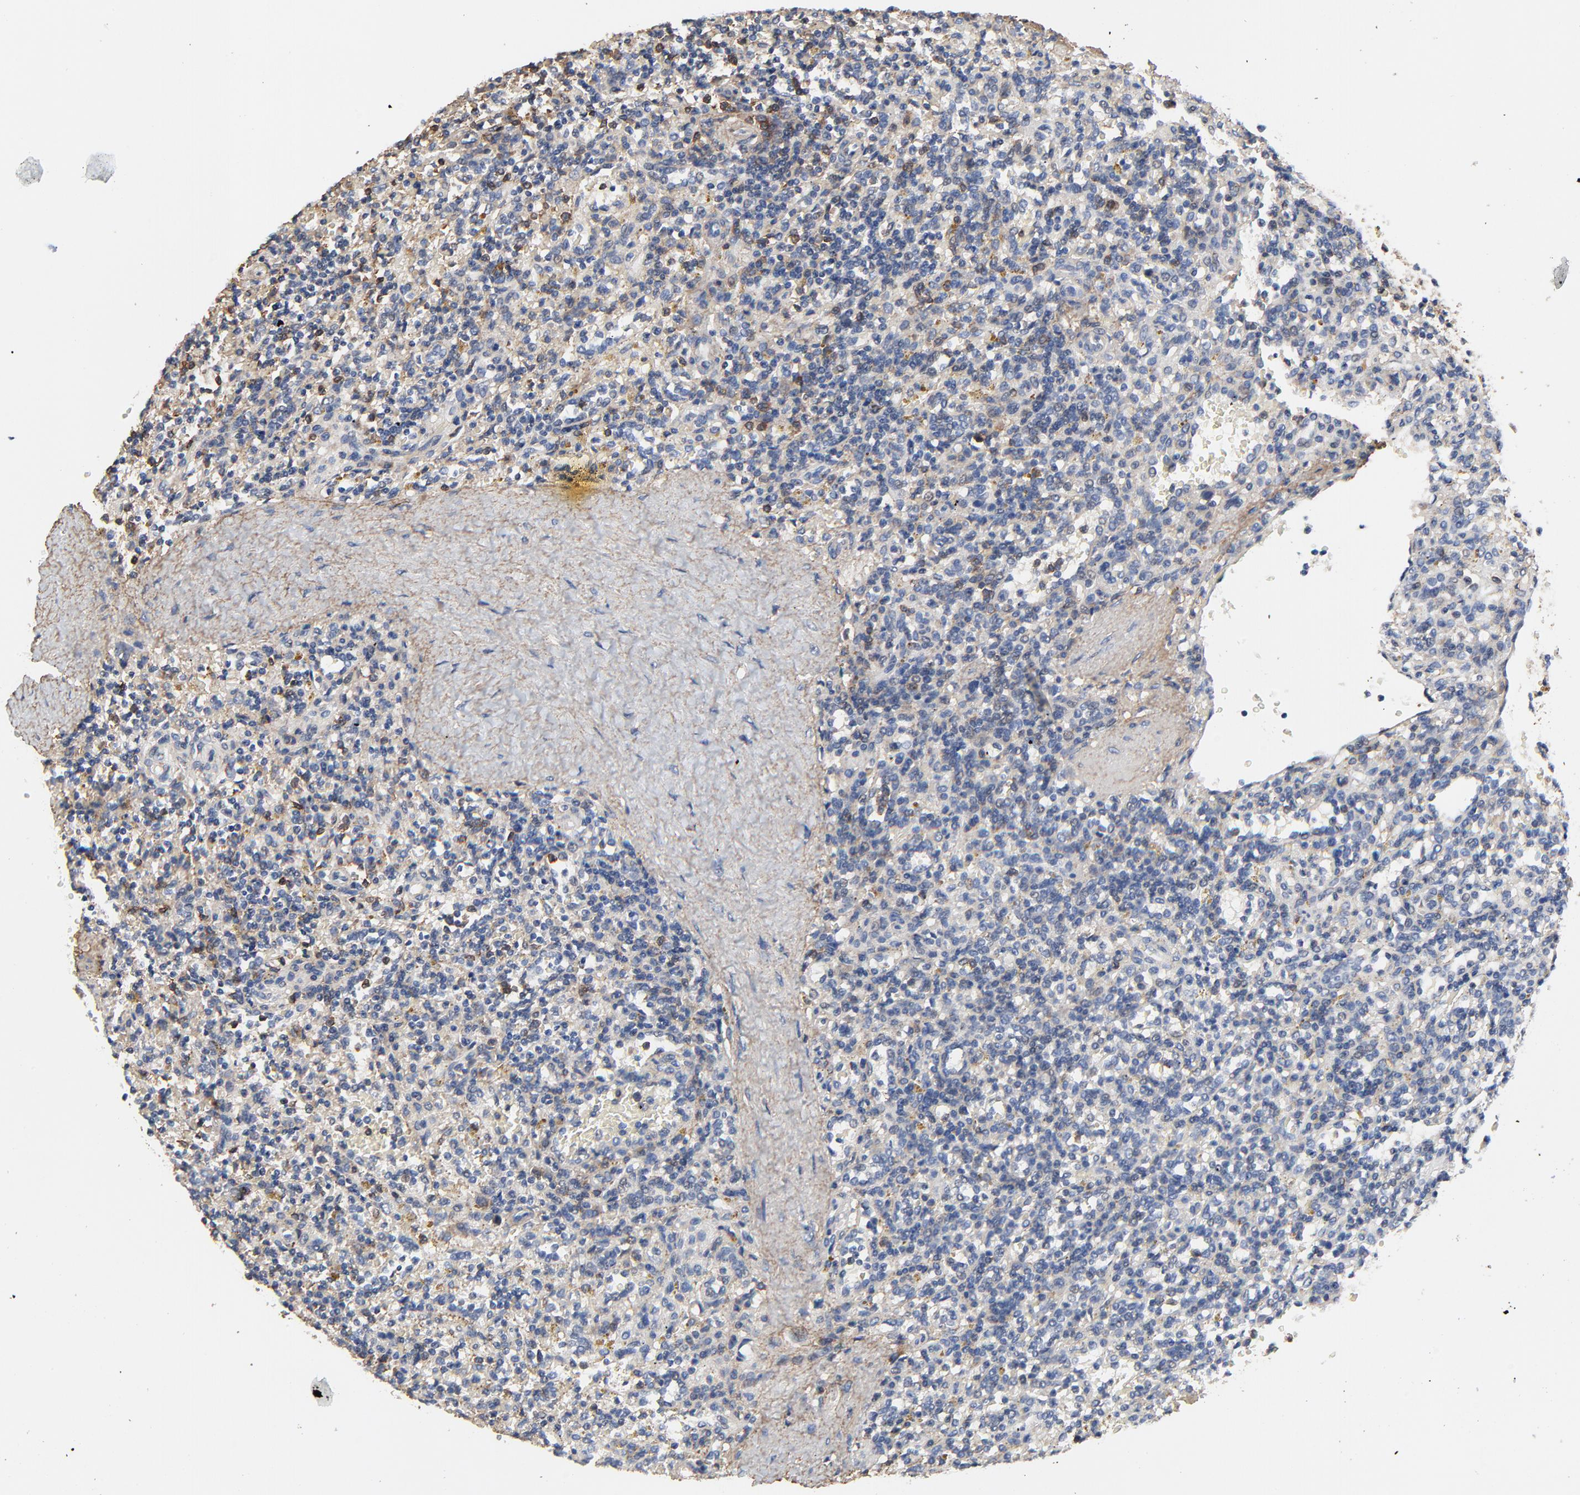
{"staining": {"intensity": "negative", "quantity": "none", "location": "none"}, "tissue": "lymphoma", "cell_type": "Tumor cells", "image_type": "cancer", "snomed": [{"axis": "morphology", "description": "Malignant lymphoma, non-Hodgkin's type, Low grade"}, {"axis": "topography", "description": "Spleen"}], "caption": "High power microscopy photomicrograph of an immunohistochemistry histopathology image of low-grade malignant lymphoma, non-Hodgkin's type, revealing no significant expression in tumor cells. (Brightfield microscopy of DAB IHC at high magnification).", "gene": "SKAP1", "patient": {"sex": "male", "age": 67}}